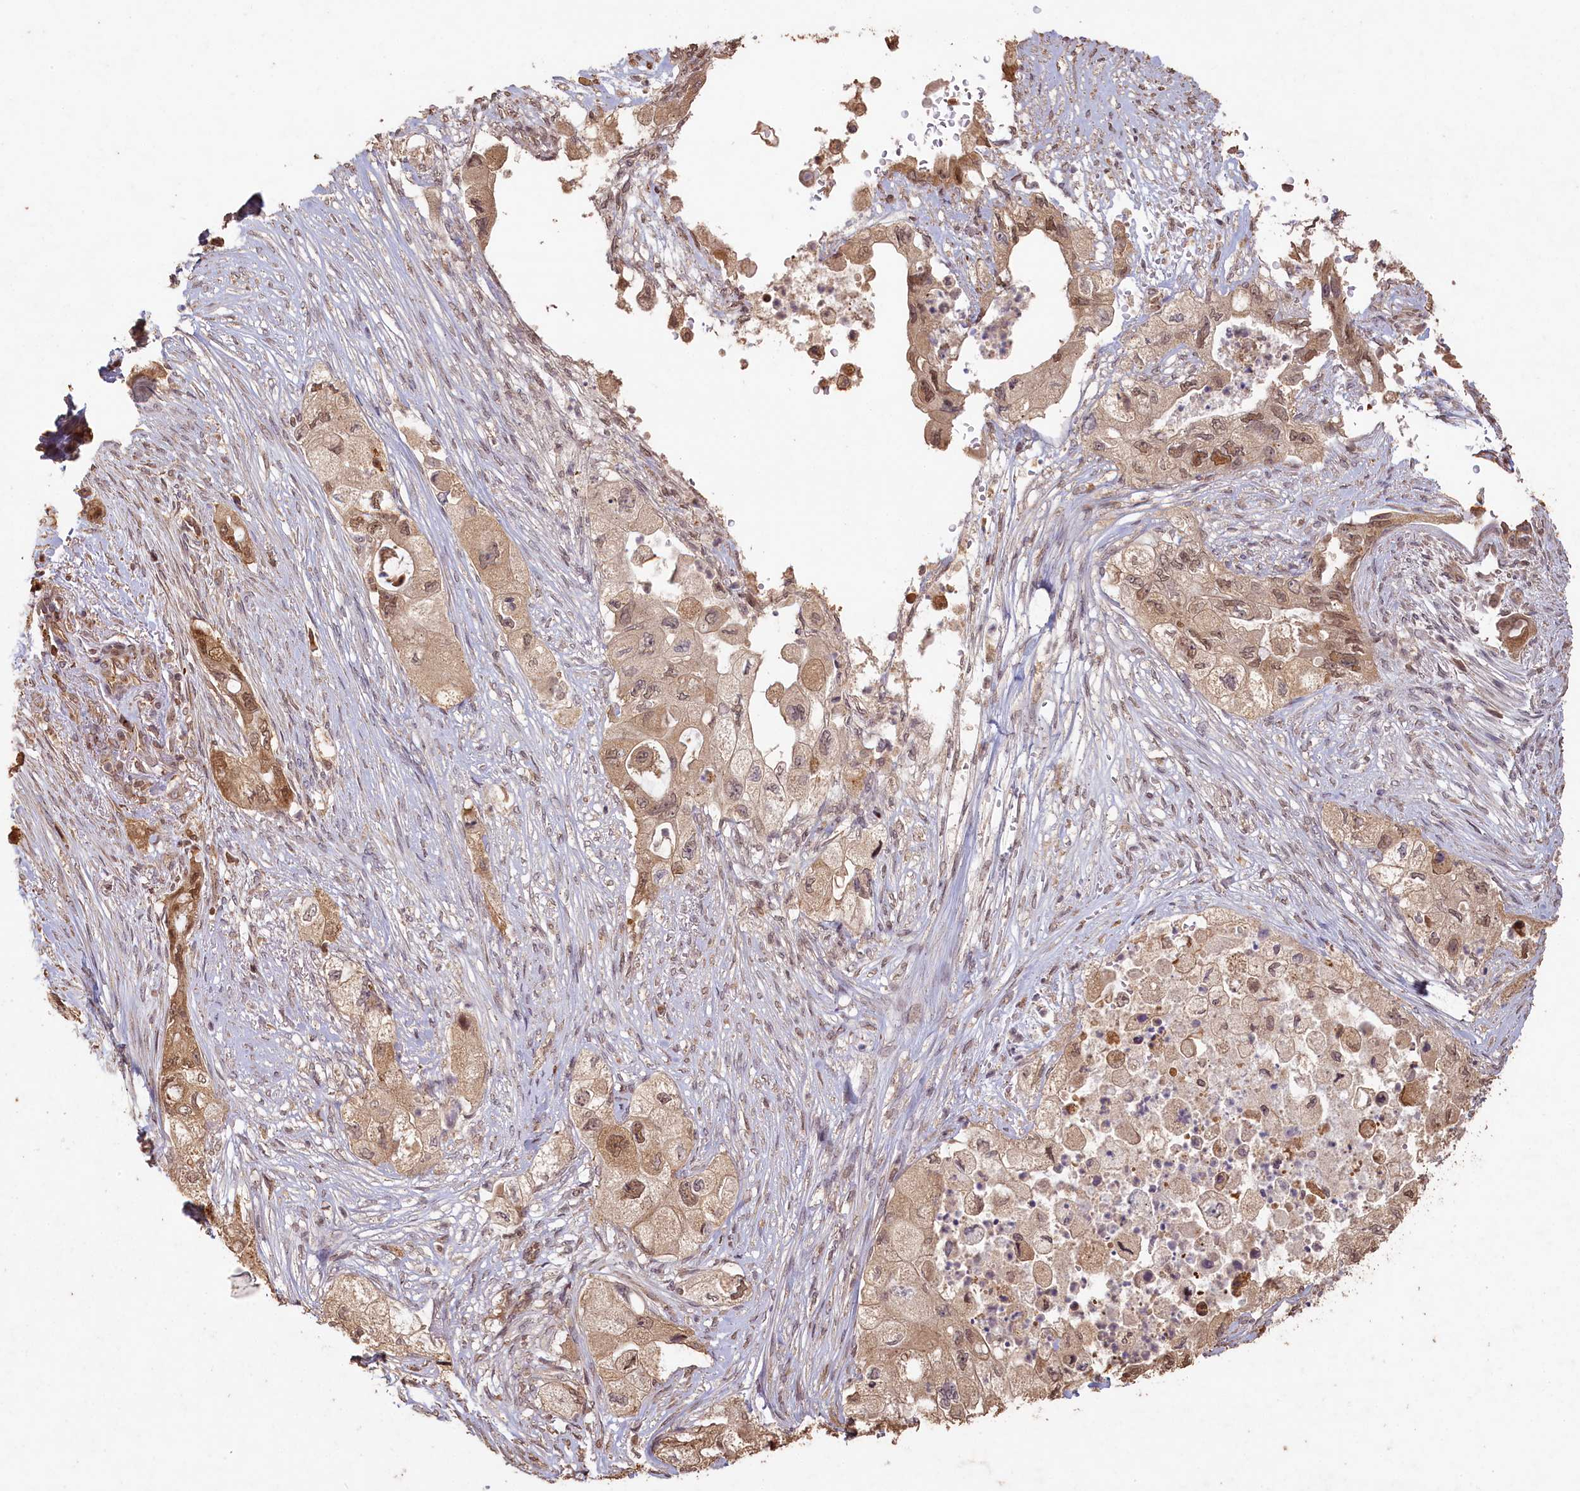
{"staining": {"intensity": "moderate", "quantity": ">75%", "location": "cytoplasmic/membranous,nuclear"}, "tissue": "pancreatic cancer", "cell_type": "Tumor cells", "image_type": "cancer", "snomed": [{"axis": "morphology", "description": "Adenocarcinoma, NOS"}, {"axis": "topography", "description": "Pancreas"}], "caption": "There is medium levels of moderate cytoplasmic/membranous and nuclear expression in tumor cells of pancreatic cancer, as demonstrated by immunohistochemical staining (brown color).", "gene": "MADD", "patient": {"sex": "female", "age": 73}}